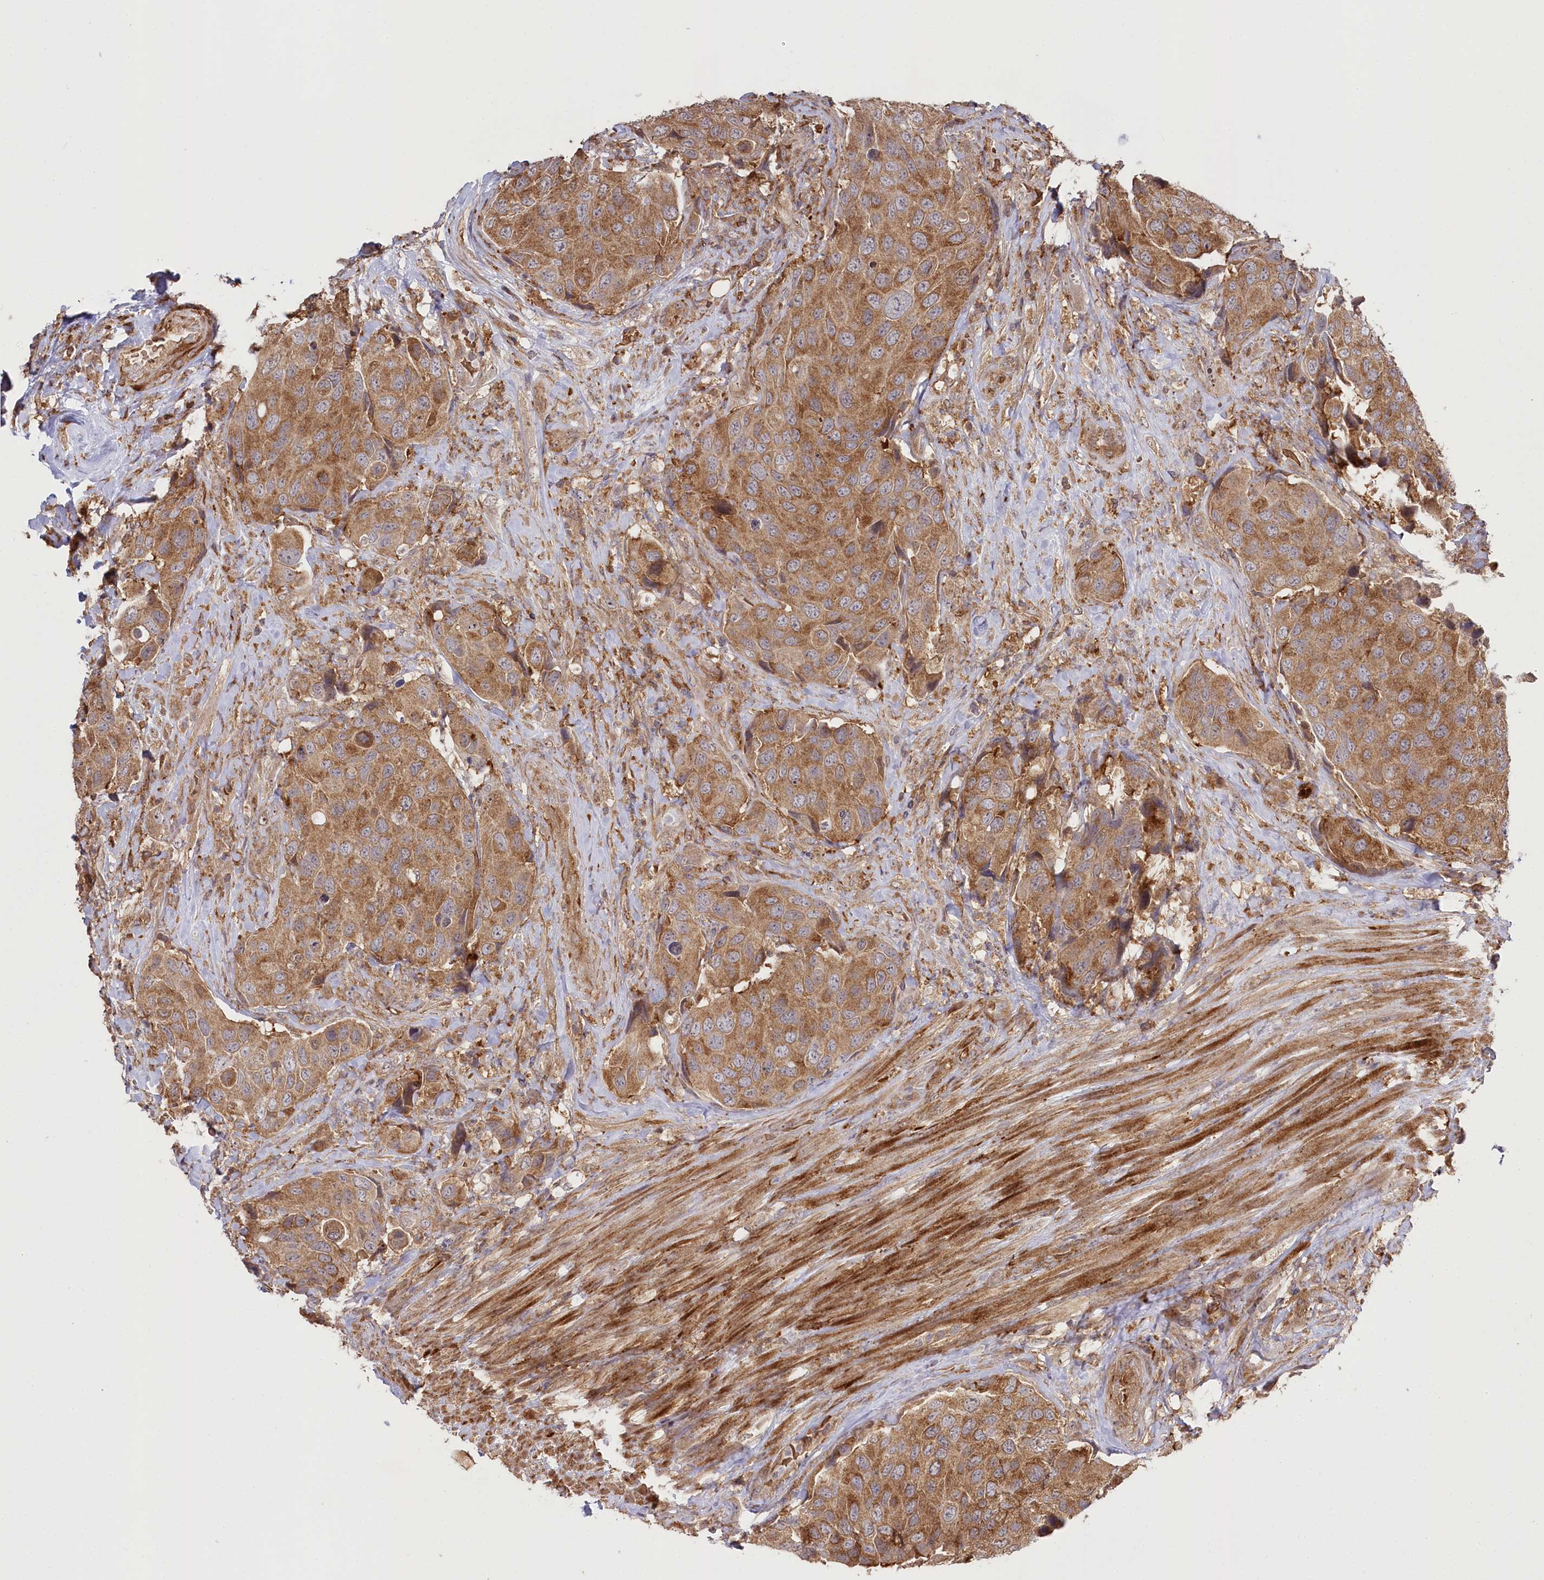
{"staining": {"intensity": "moderate", "quantity": ">75%", "location": "cytoplasmic/membranous"}, "tissue": "urothelial cancer", "cell_type": "Tumor cells", "image_type": "cancer", "snomed": [{"axis": "morphology", "description": "Urothelial carcinoma, High grade"}, {"axis": "topography", "description": "Urinary bladder"}], "caption": "High-grade urothelial carcinoma was stained to show a protein in brown. There is medium levels of moderate cytoplasmic/membranous expression in approximately >75% of tumor cells.", "gene": "CCDC91", "patient": {"sex": "male", "age": 74}}